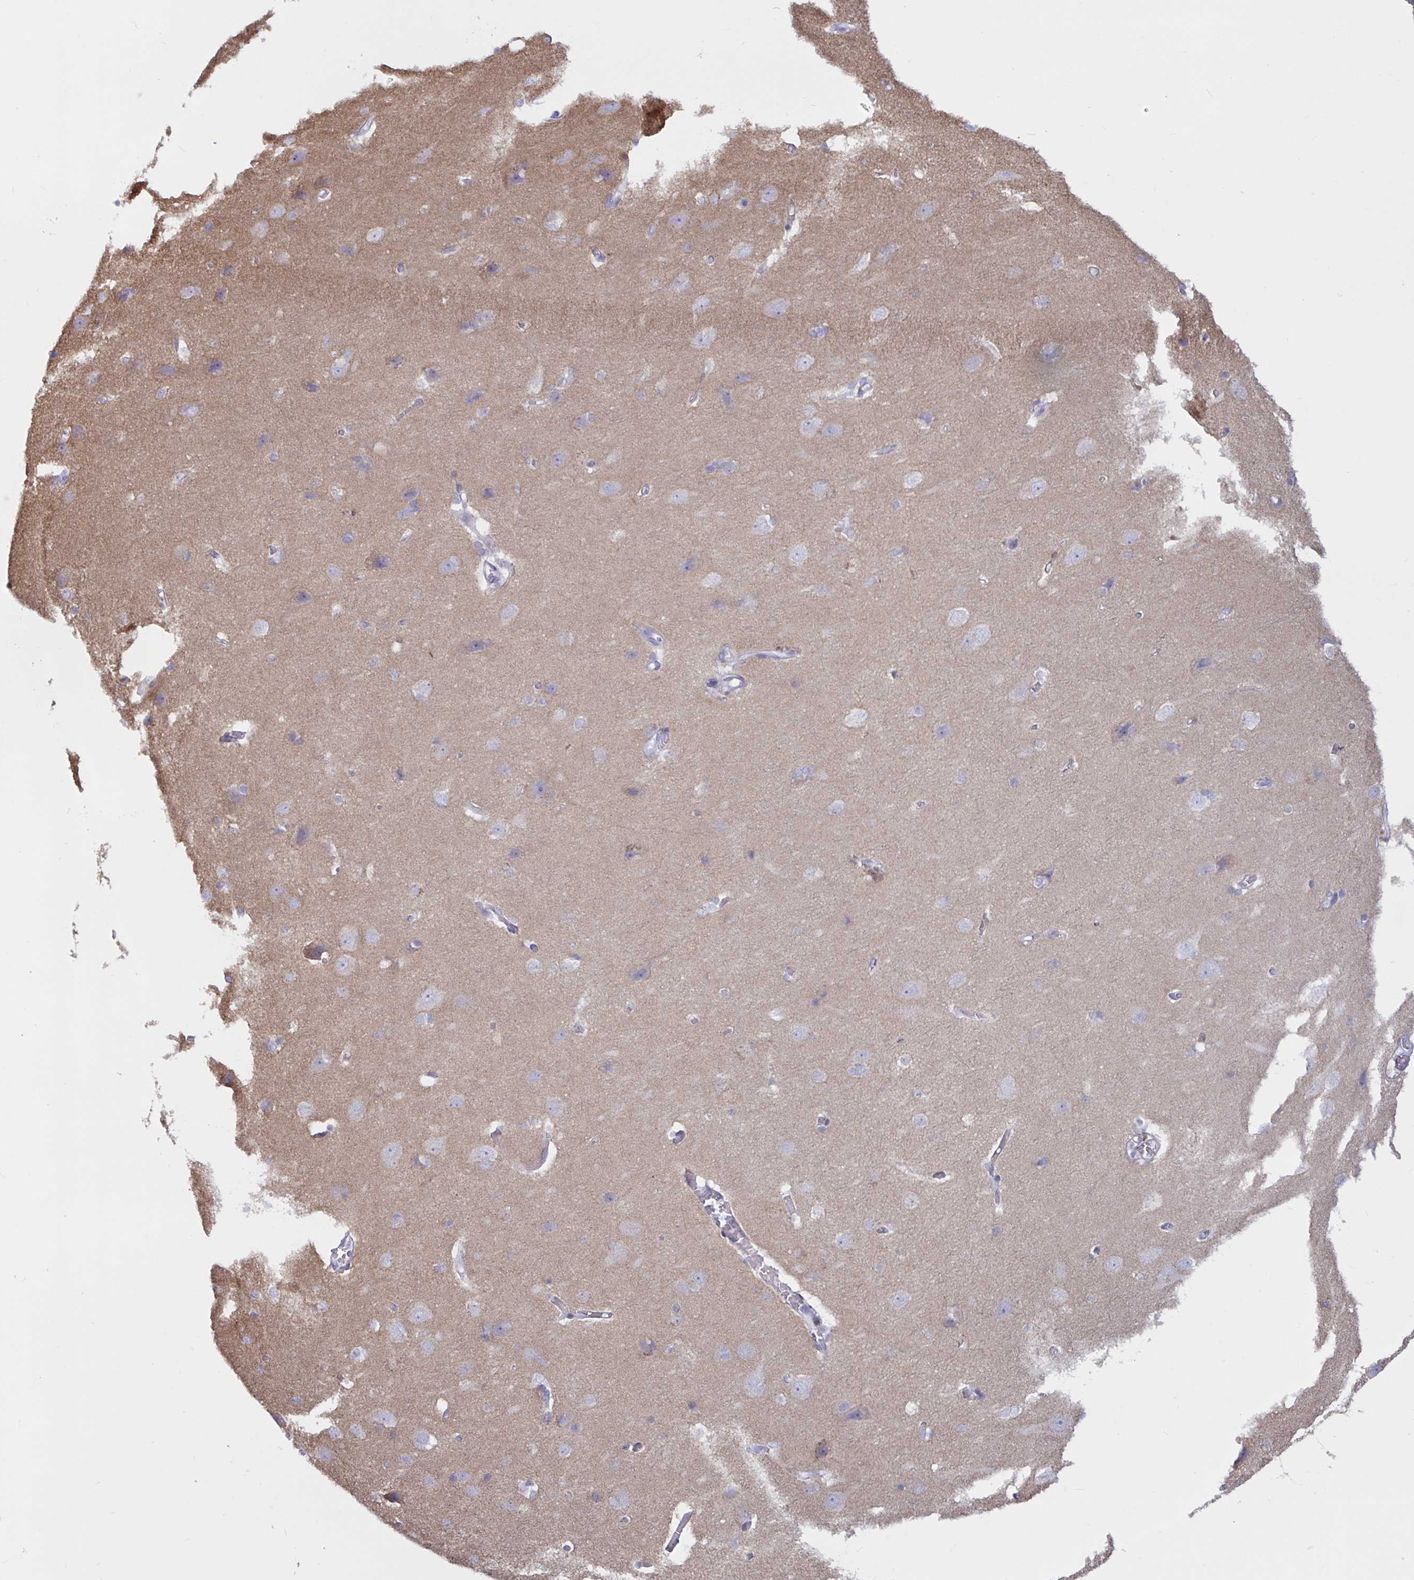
{"staining": {"intensity": "negative", "quantity": "none", "location": "none"}, "tissue": "cerebral cortex", "cell_type": "Endothelial cells", "image_type": "normal", "snomed": [{"axis": "morphology", "description": "Normal tissue, NOS"}, {"axis": "topography", "description": "Cerebral cortex"}], "caption": "This is an IHC histopathology image of benign human cerebral cortex. There is no expression in endothelial cells.", "gene": "ATG9A", "patient": {"sex": "male", "age": 37}}